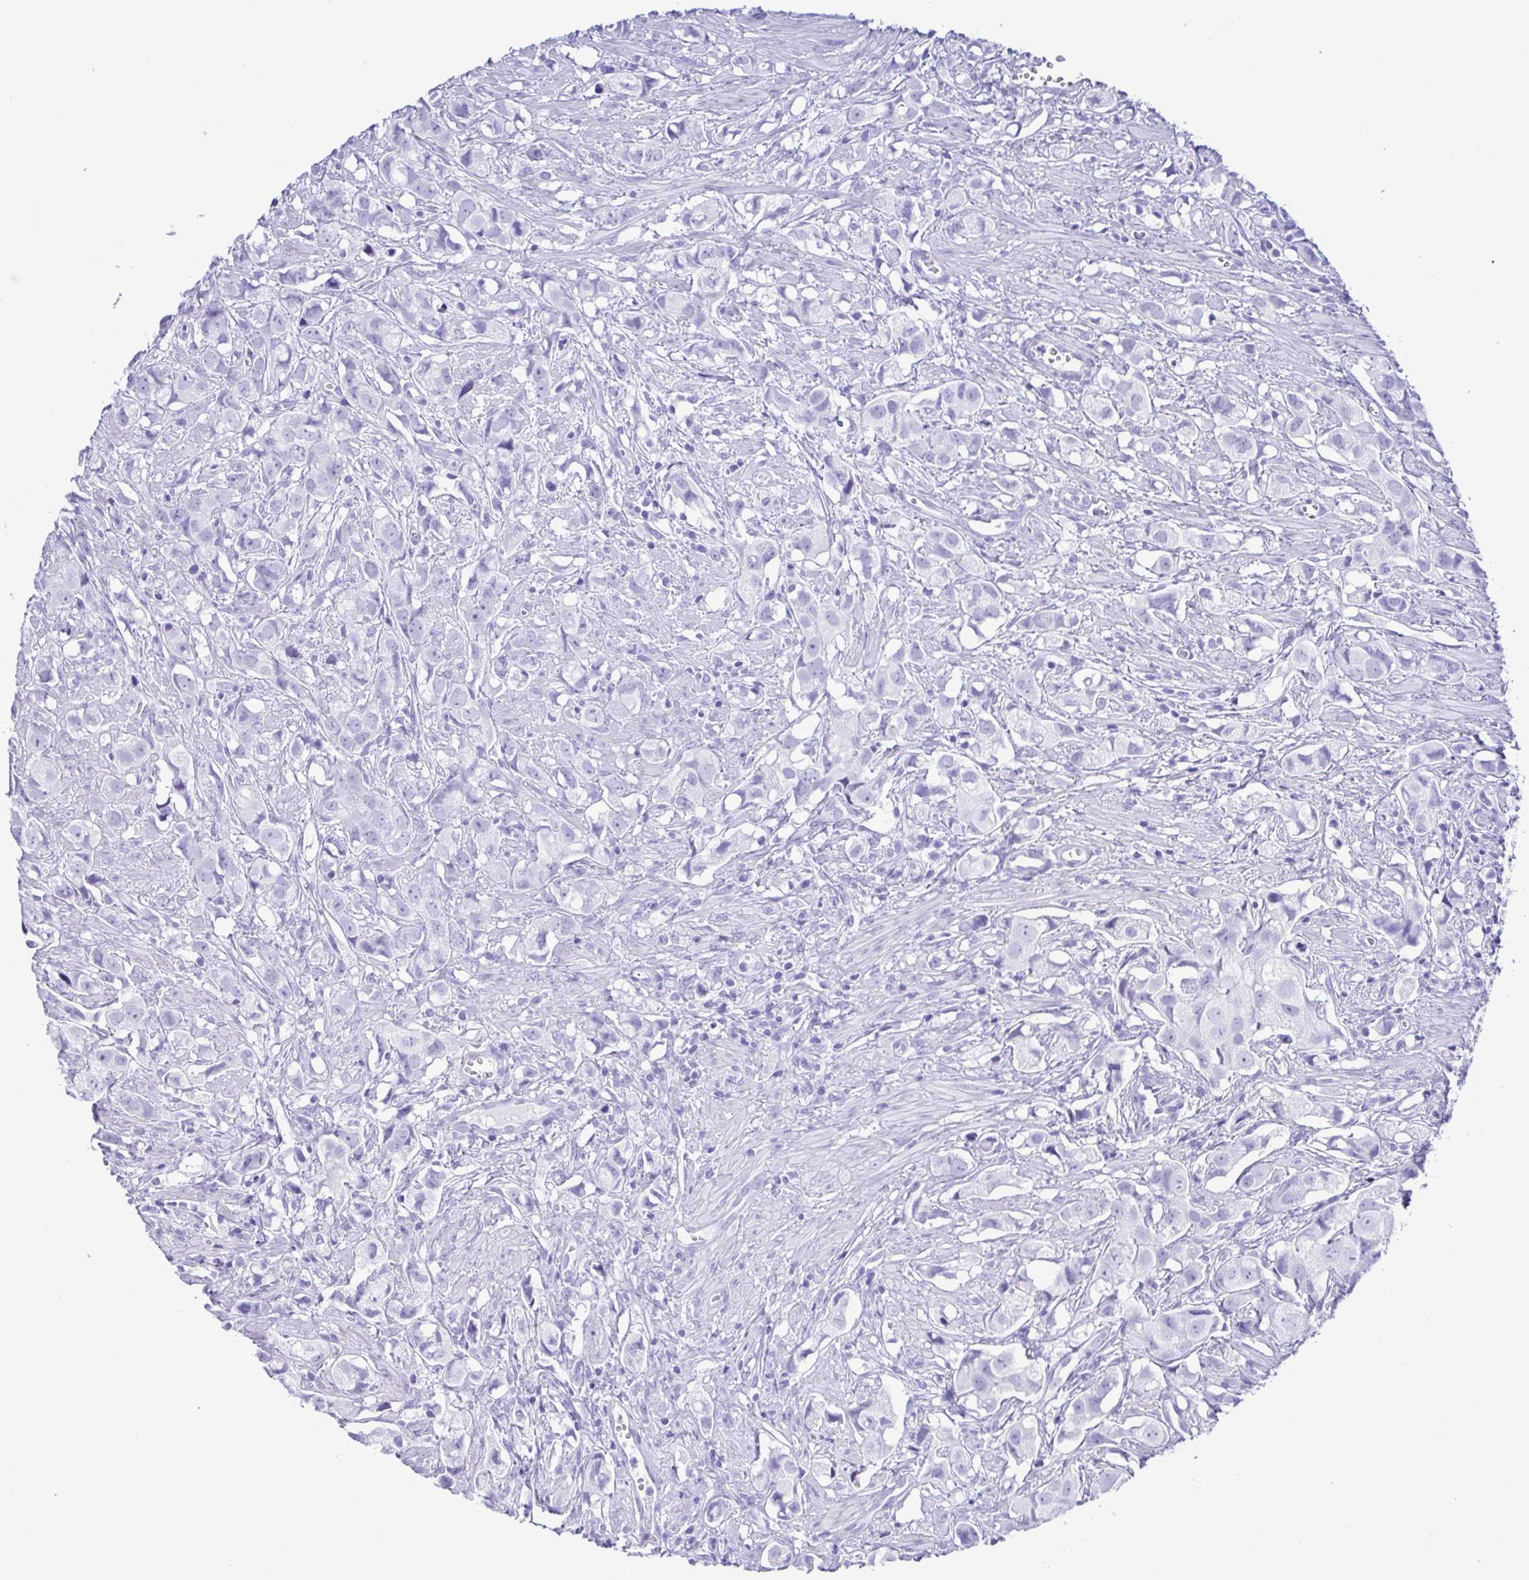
{"staining": {"intensity": "negative", "quantity": "none", "location": "none"}, "tissue": "prostate cancer", "cell_type": "Tumor cells", "image_type": "cancer", "snomed": [{"axis": "morphology", "description": "Adenocarcinoma, High grade"}, {"axis": "topography", "description": "Prostate"}], "caption": "A high-resolution photomicrograph shows immunohistochemistry staining of high-grade adenocarcinoma (prostate), which reveals no significant positivity in tumor cells. Brightfield microscopy of IHC stained with DAB (brown) and hematoxylin (blue), captured at high magnification.", "gene": "ERP27", "patient": {"sex": "male", "age": 58}}